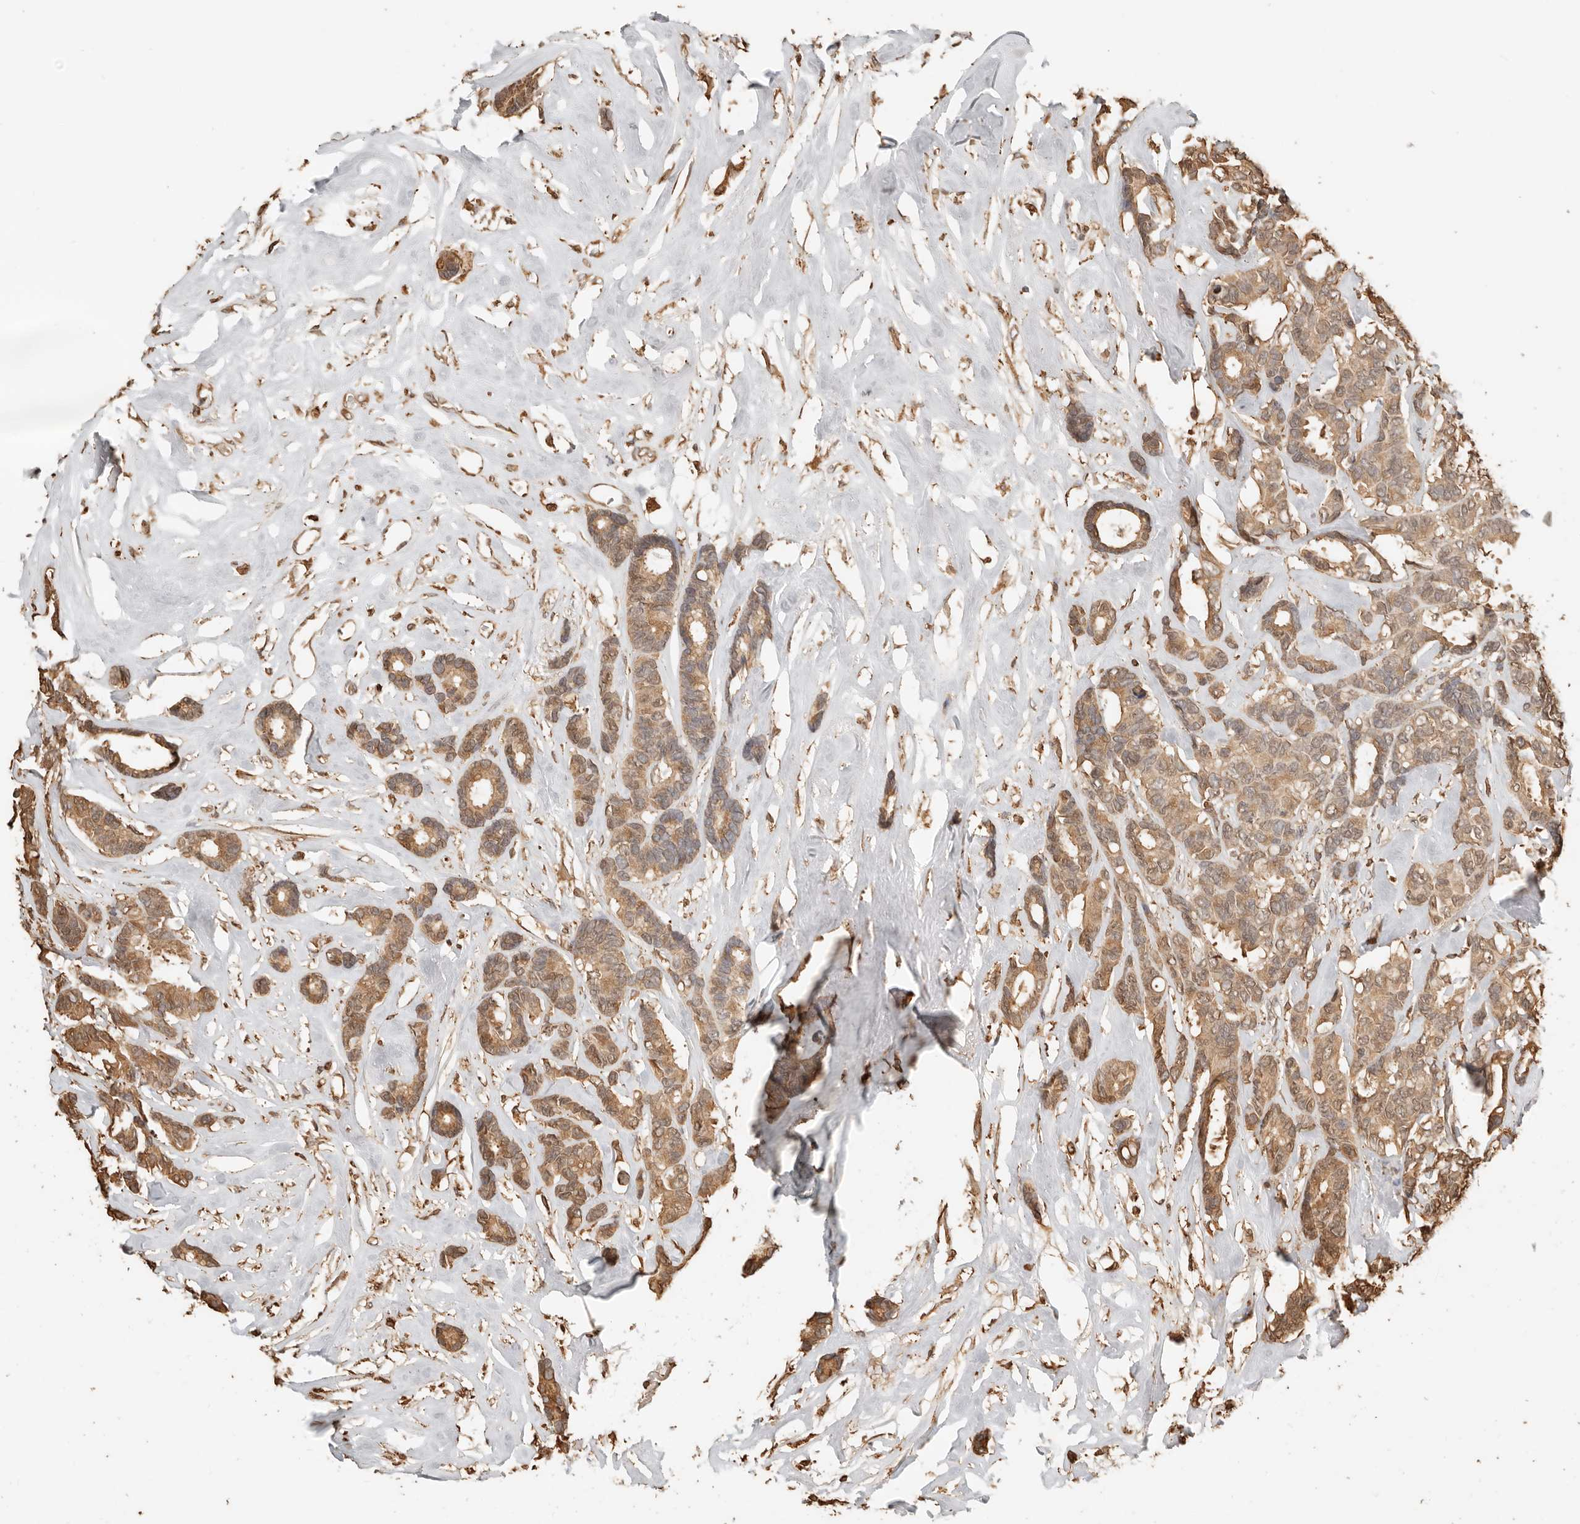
{"staining": {"intensity": "moderate", "quantity": ">75%", "location": "cytoplasmic/membranous"}, "tissue": "breast cancer", "cell_type": "Tumor cells", "image_type": "cancer", "snomed": [{"axis": "morphology", "description": "Duct carcinoma"}, {"axis": "topography", "description": "Breast"}], "caption": "Immunohistochemical staining of human breast intraductal carcinoma shows moderate cytoplasmic/membranous protein staining in about >75% of tumor cells.", "gene": "ARHGEF10L", "patient": {"sex": "female", "age": 87}}